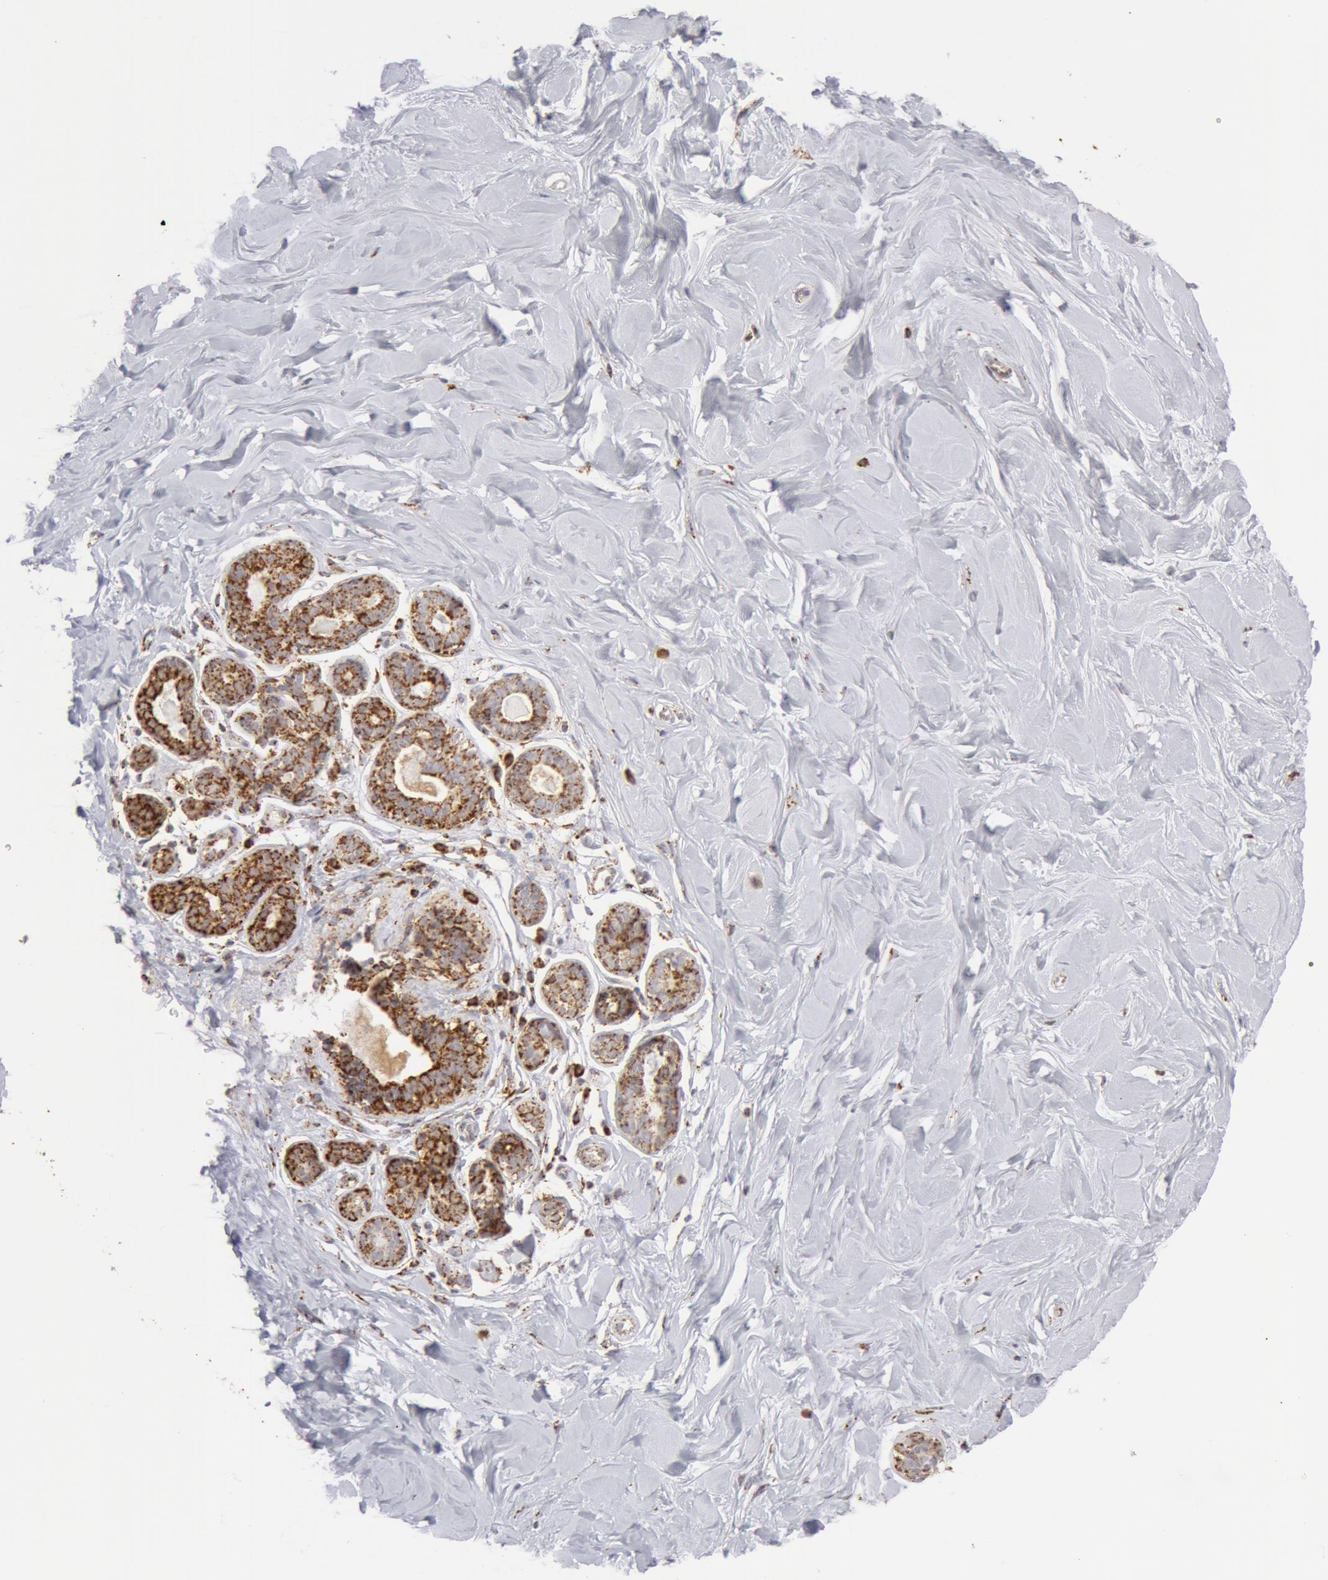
{"staining": {"intensity": "negative", "quantity": "none", "location": "none"}, "tissue": "breast", "cell_type": "Adipocytes", "image_type": "normal", "snomed": [{"axis": "morphology", "description": "Normal tissue, NOS"}, {"axis": "topography", "description": "Breast"}], "caption": "Immunohistochemistry histopathology image of unremarkable breast: breast stained with DAB shows no significant protein expression in adipocytes. (DAB immunohistochemistry with hematoxylin counter stain).", "gene": "ATP5F1B", "patient": {"sex": "female", "age": 44}}